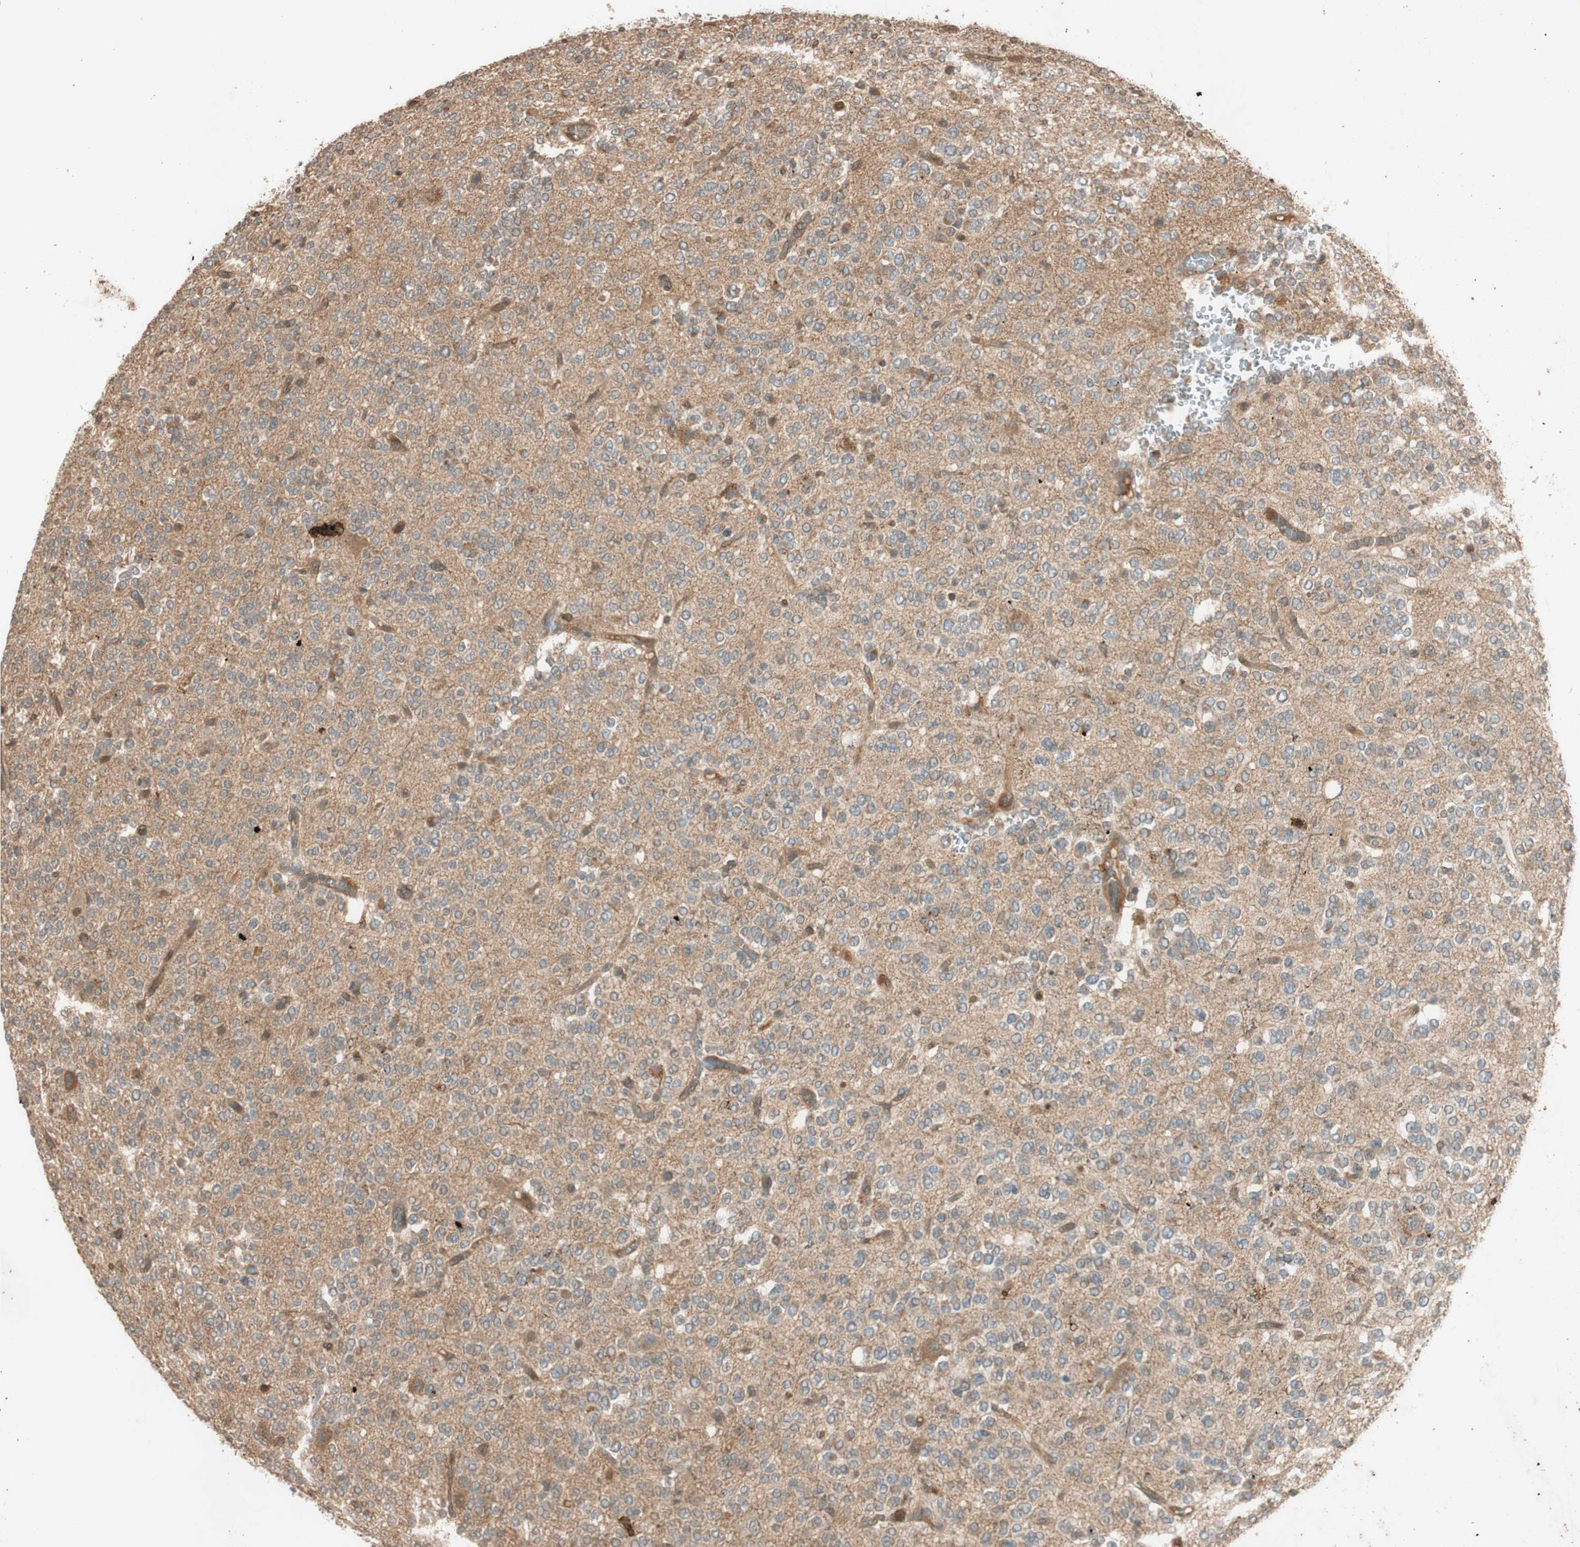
{"staining": {"intensity": "moderate", "quantity": ">75%", "location": "cytoplasmic/membranous"}, "tissue": "glioma", "cell_type": "Tumor cells", "image_type": "cancer", "snomed": [{"axis": "morphology", "description": "Glioma, malignant, Low grade"}, {"axis": "topography", "description": "Brain"}], "caption": "Protein expression analysis of malignant glioma (low-grade) reveals moderate cytoplasmic/membranous positivity in approximately >75% of tumor cells.", "gene": "EPHA8", "patient": {"sex": "male", "age": 38}}